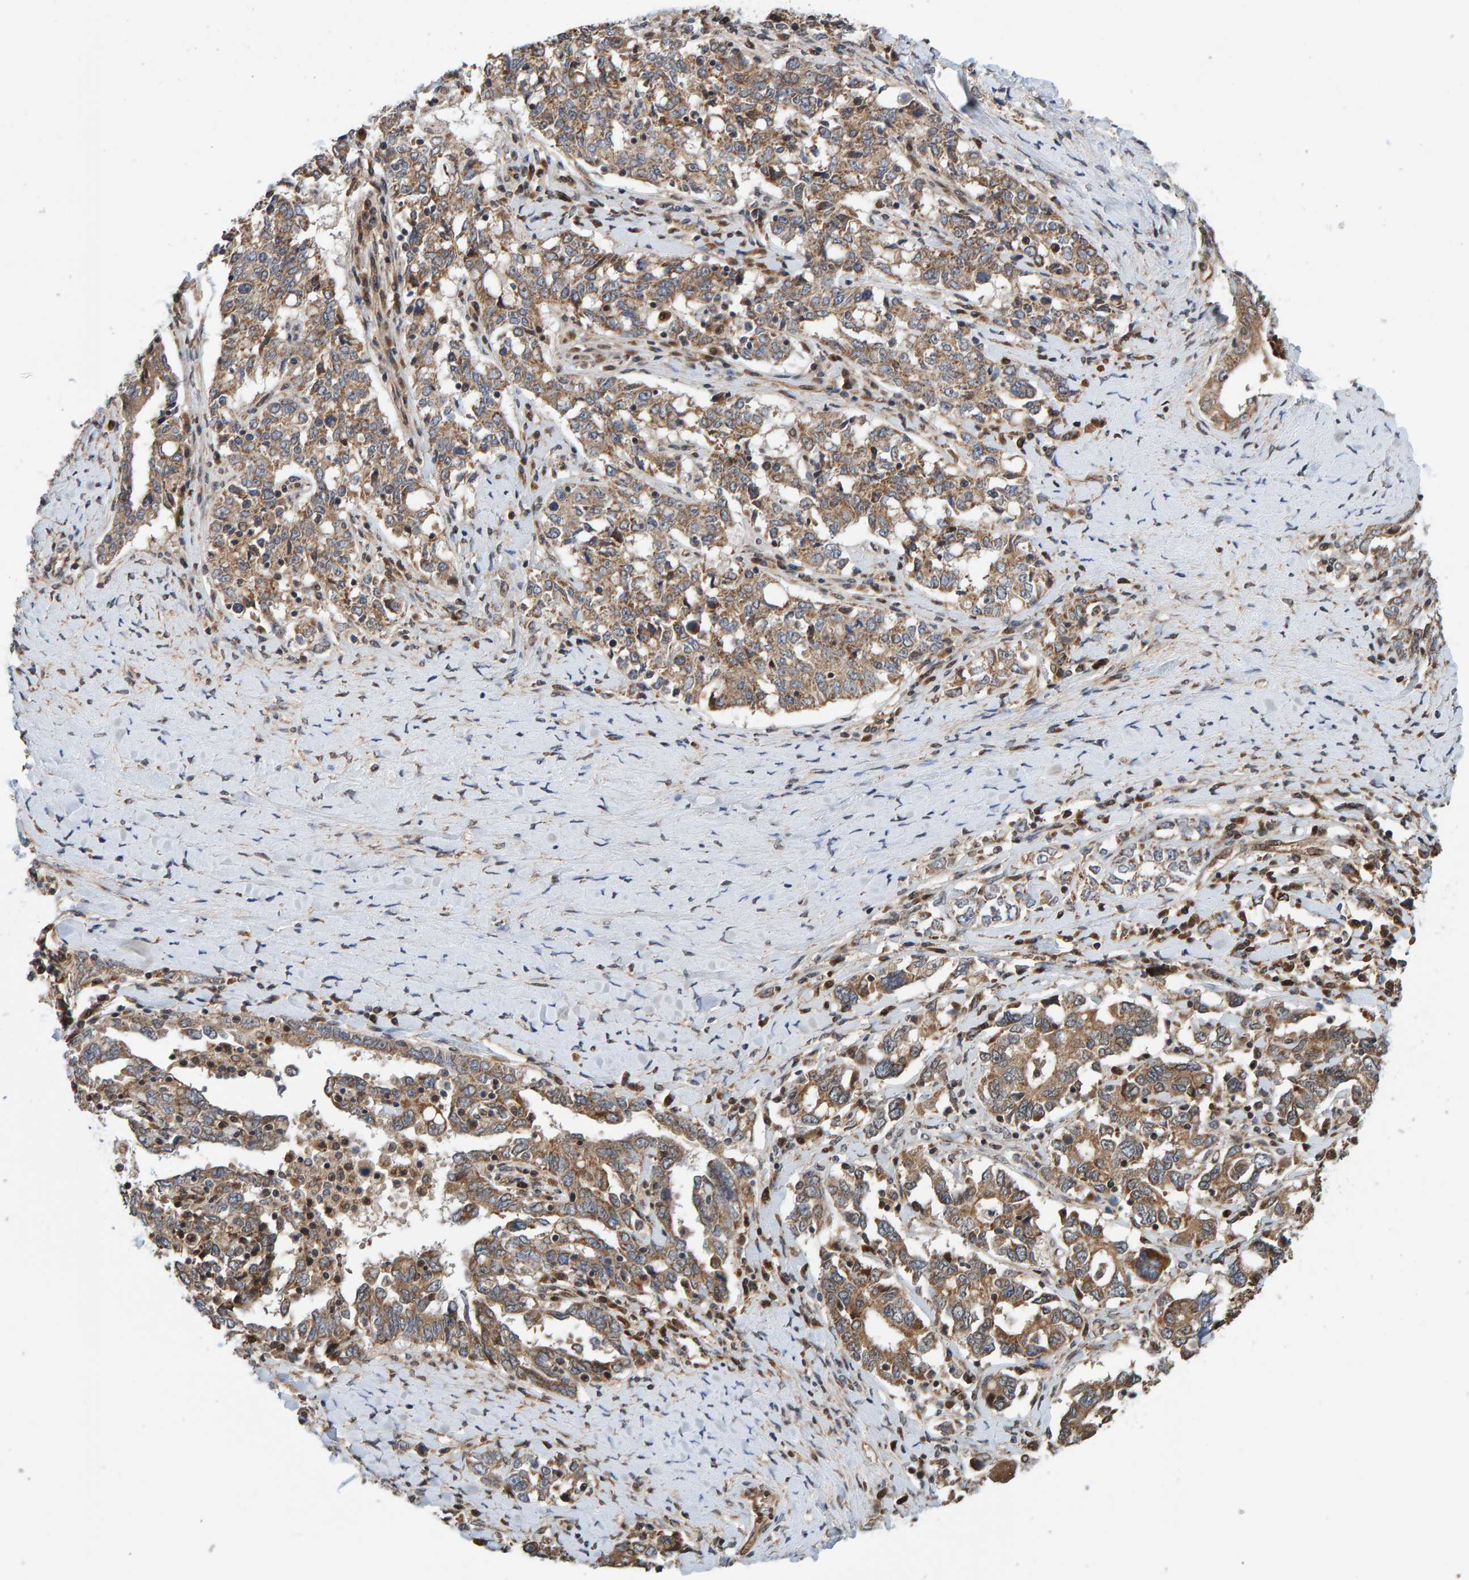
{"staining": {"intensity": "moderate", "quantity": ">75%", "location": "cytoplasmic/membranous"}, "tissue": "ovarian cancer", "cell_type": "Tumor cells", "image_type": "cancer", "snomed": [{"axis": "morphology", "description": "Carcinoma, endometroid"}, {"axis": "topography", "description": "Ovary"}], "caption": "Protein expression analysis of endometroid carcinoma (ovarian) shows moderate cytoplasmic/membranous positivity in about >75% of tumor cells.", "gene": "SCRN2", "patient": {"sex": "female", "age": 62}}